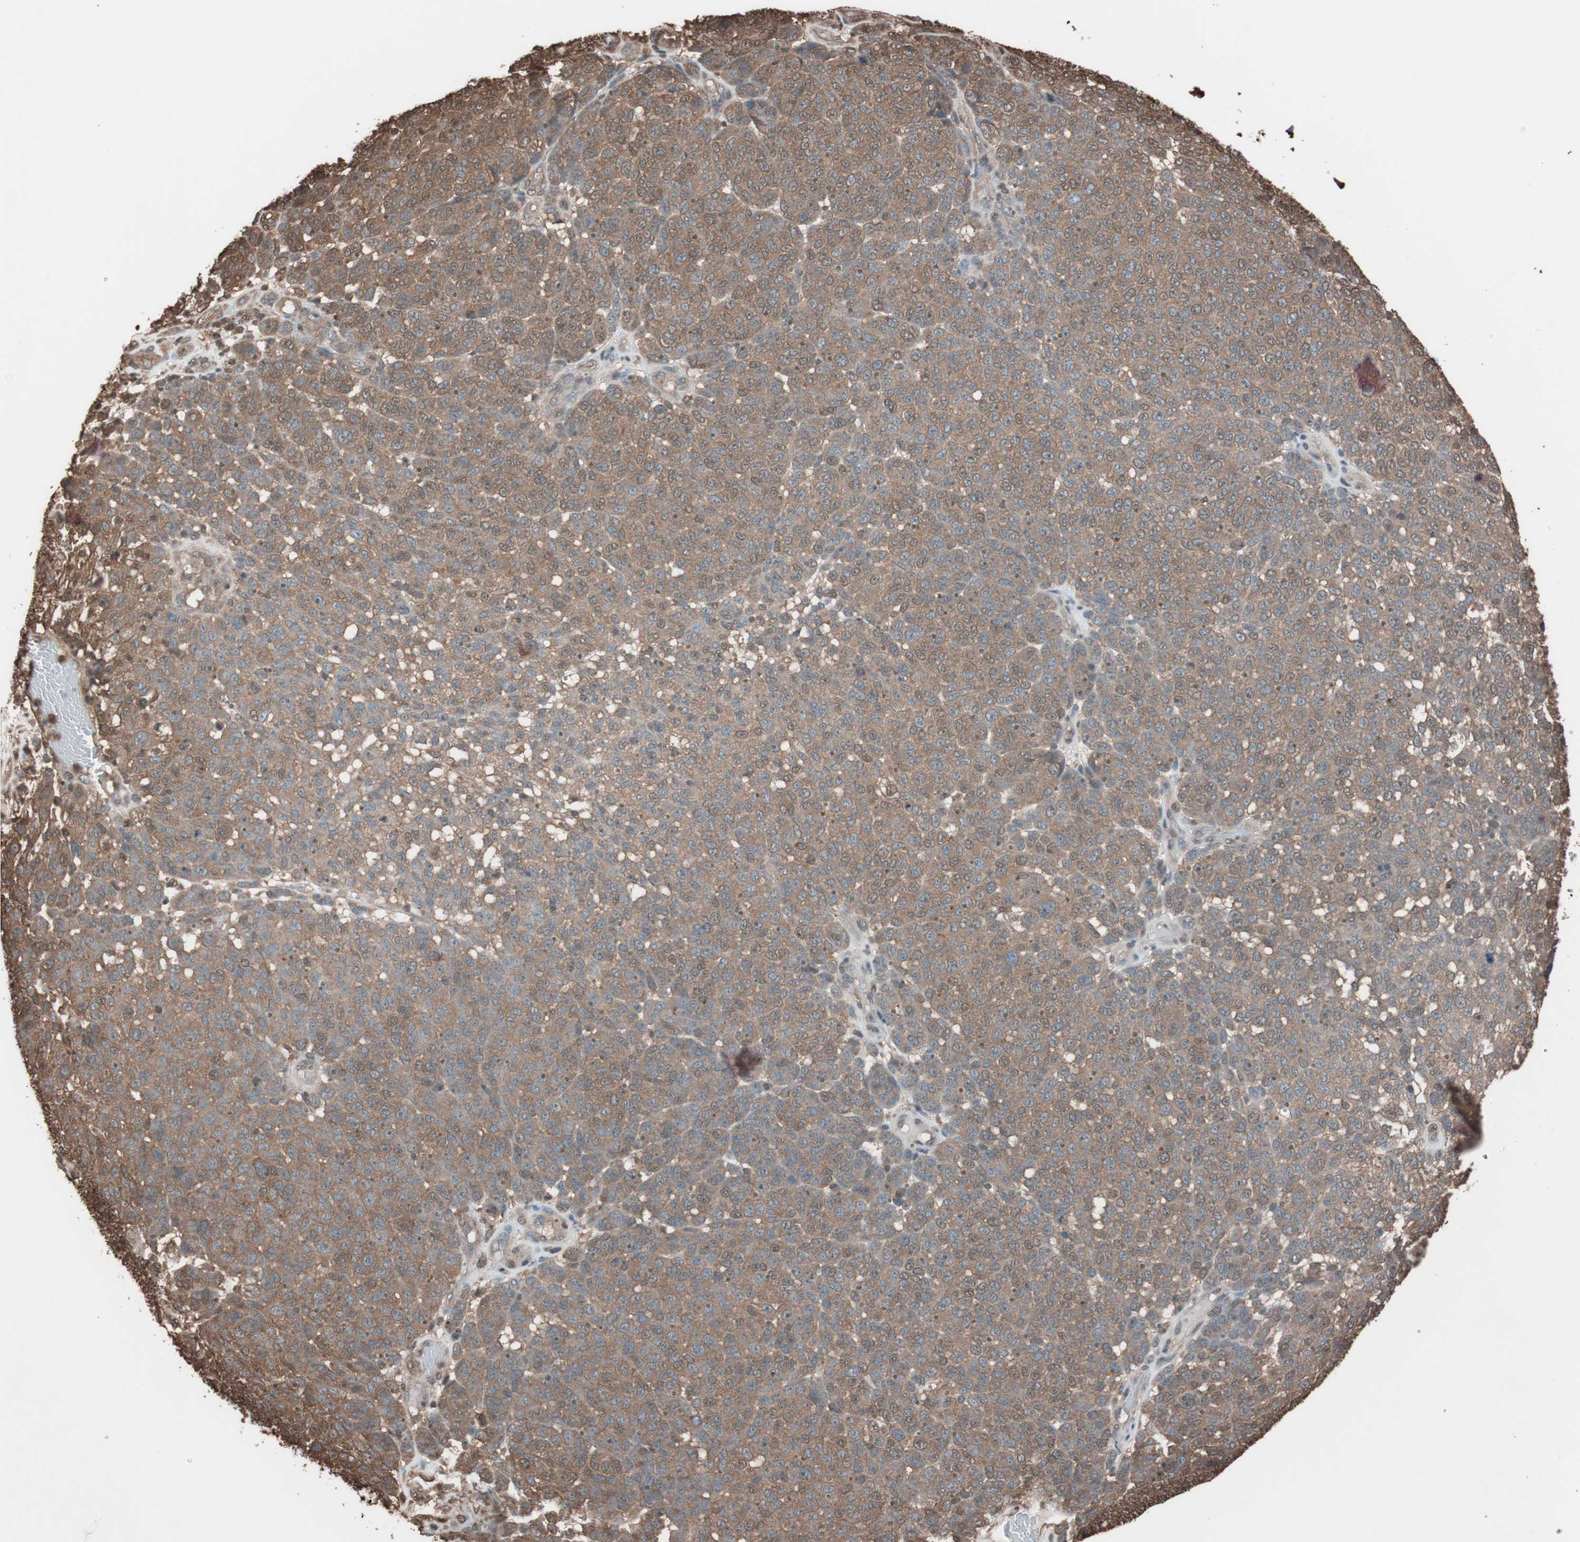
{"staining": {"intensity": "moderate", "quantity": ">75%", "location": "cytoplasmic/membranous"}, "tissue": "melanoma", "cell_type": "Tumor cells", "image_type": "cancer", "snomed": [{"axis": "morphology", "description": "Malignant melanoma, NOS"}, {"axis": "topography", "description": "Skin"}], "caption": "Immunohistochemistry (IHC) histopathology image of neoplastic tissue: human malignant melanoma stained using immunohistochemistry (IHC) demonstrates medium levels of moderate protein expression localized specifically in the cytoplasmic/membranous of tumor cells, appearing as a cytoplasmic/membranous brown color.", "gene": "CALM2", "patient": {"sex": "male", "age": 59}}